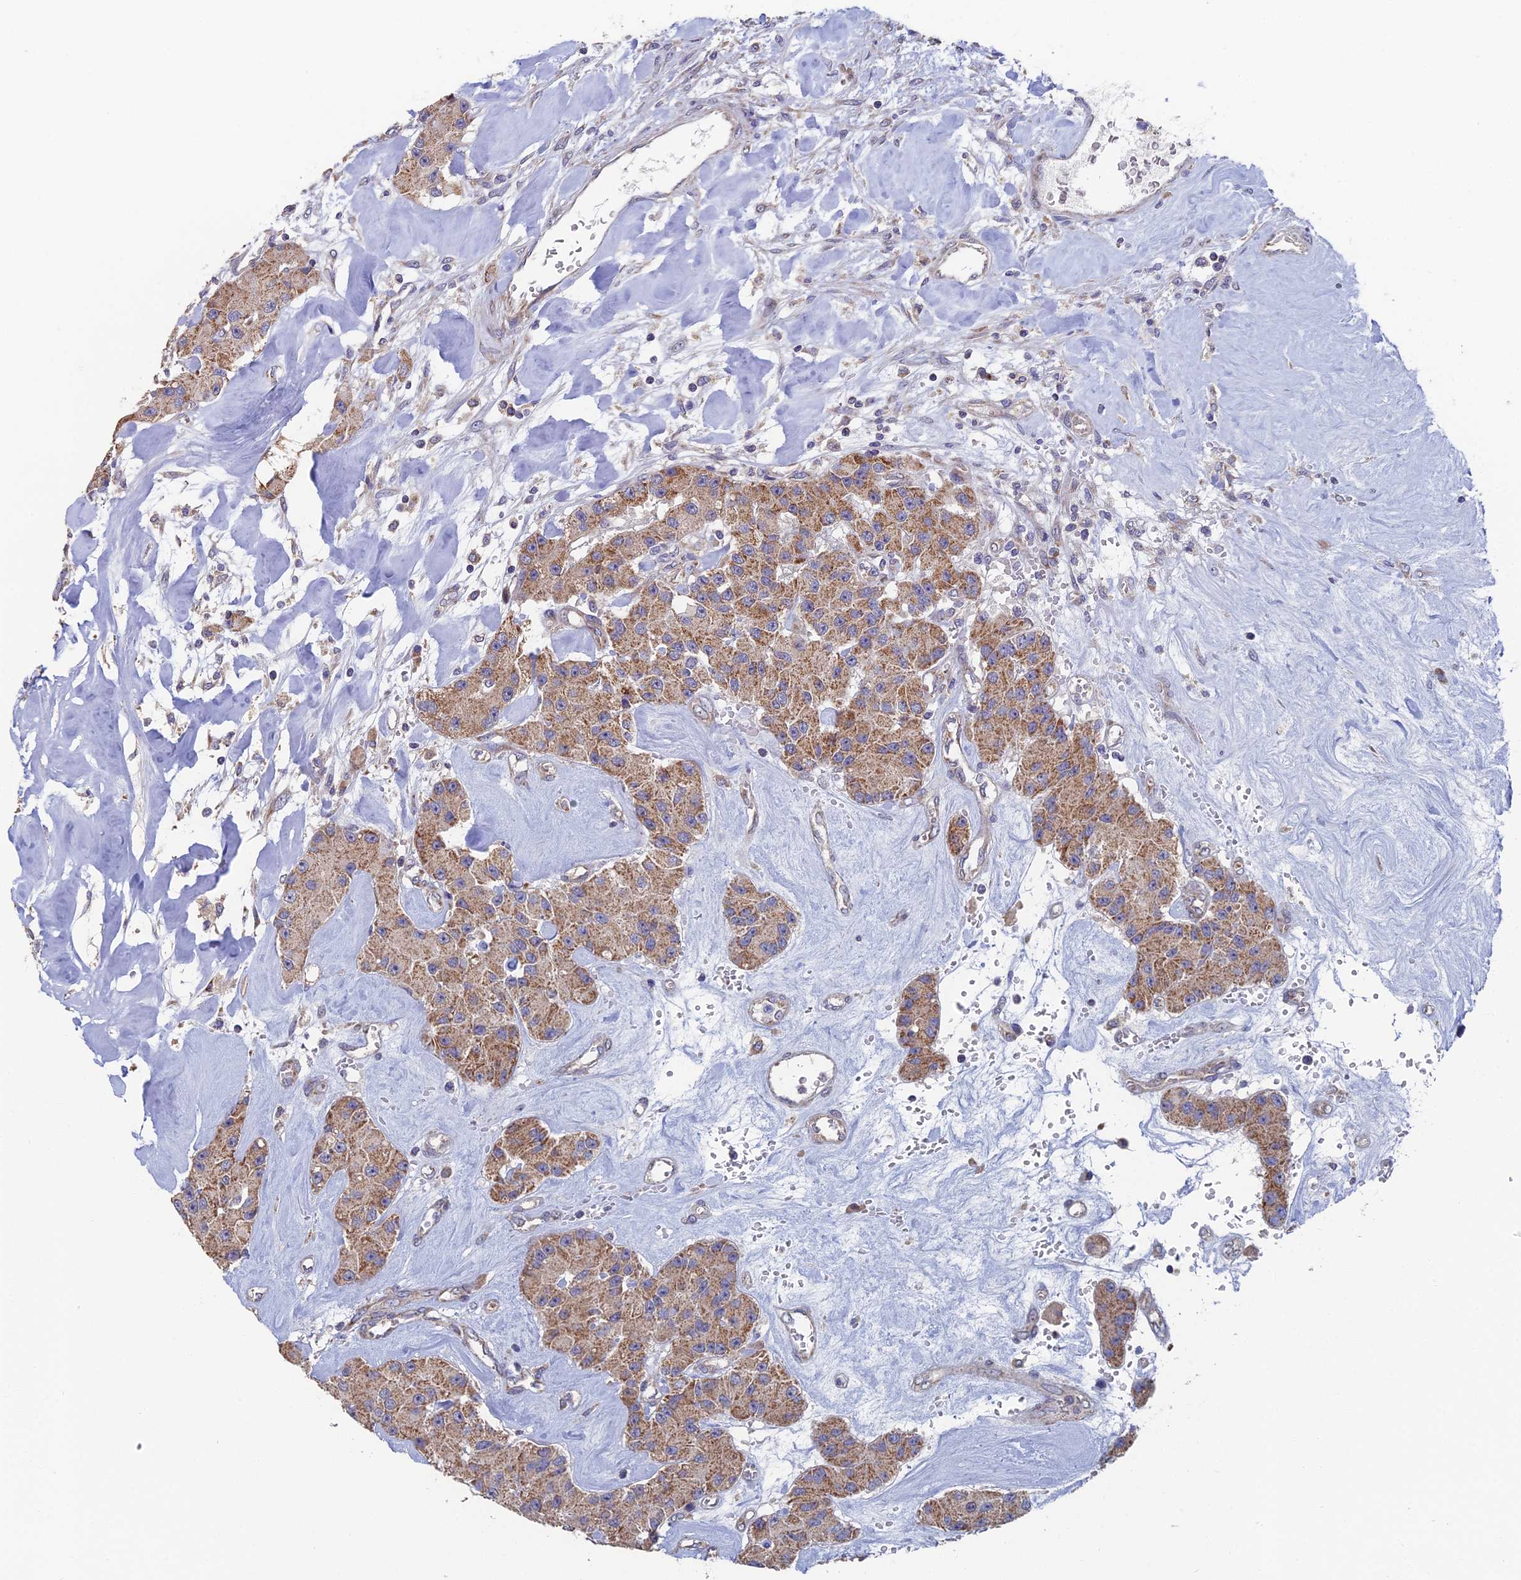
{"staining": {"intensity": "moderate", "quantity": ">75%", "location": "cytoplasmic/membranous"}, "tissue": "carcinoid", "cell_type": "Tumor cells", "image_type": "cancer", "snomed": [{"axis": "morphology", "description": "Carcinoid, malignant, NOS"}, {"axis": "topography", "description": "Pancreas"}], "caption": "Protein staining demonstrates moderate cytoplasmic/membranous positivity in about >75% of tumor cells in carcinoid.", "gene": "ECSIT", "patient": {"sex": "male", "age": 41}}